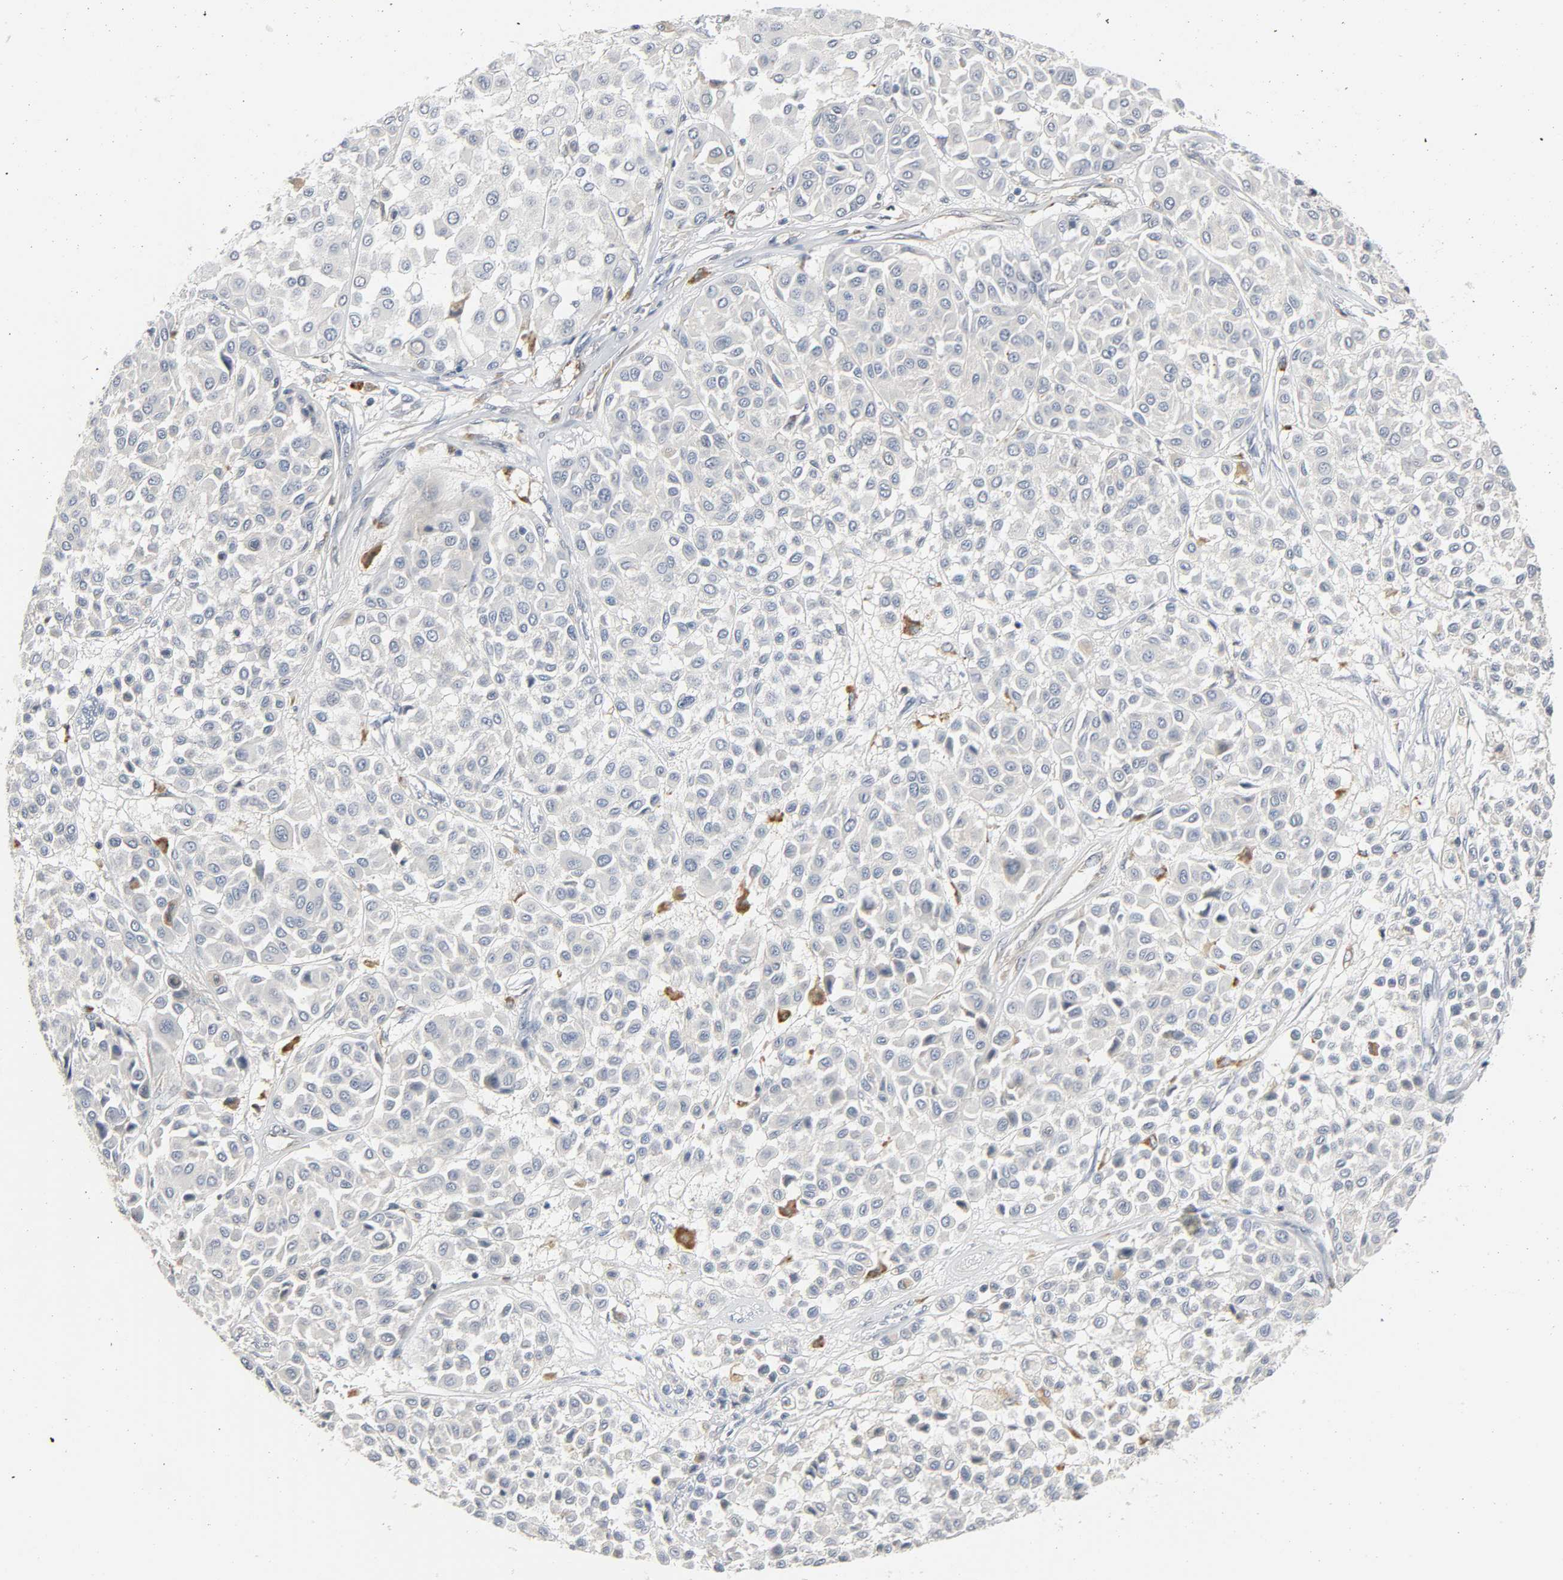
{"staining": {"intensity": "negative", "quantity": "none", "location": "none"}, "tissue": "melanoma", "cell_type": "Tumor cells", "image_type": "cancer", "snomed": [{"axis": "morphology", "description": "Malignant melanoma, Metastatic site"}, {"axis": "topography", "description": "Soft tissue"}], "caption": "There is no significant positivity in tumor cells of malignant melanoma (metastatic site).", "gene": "CD4", "patient": {"sex": "male", "age": 41}}